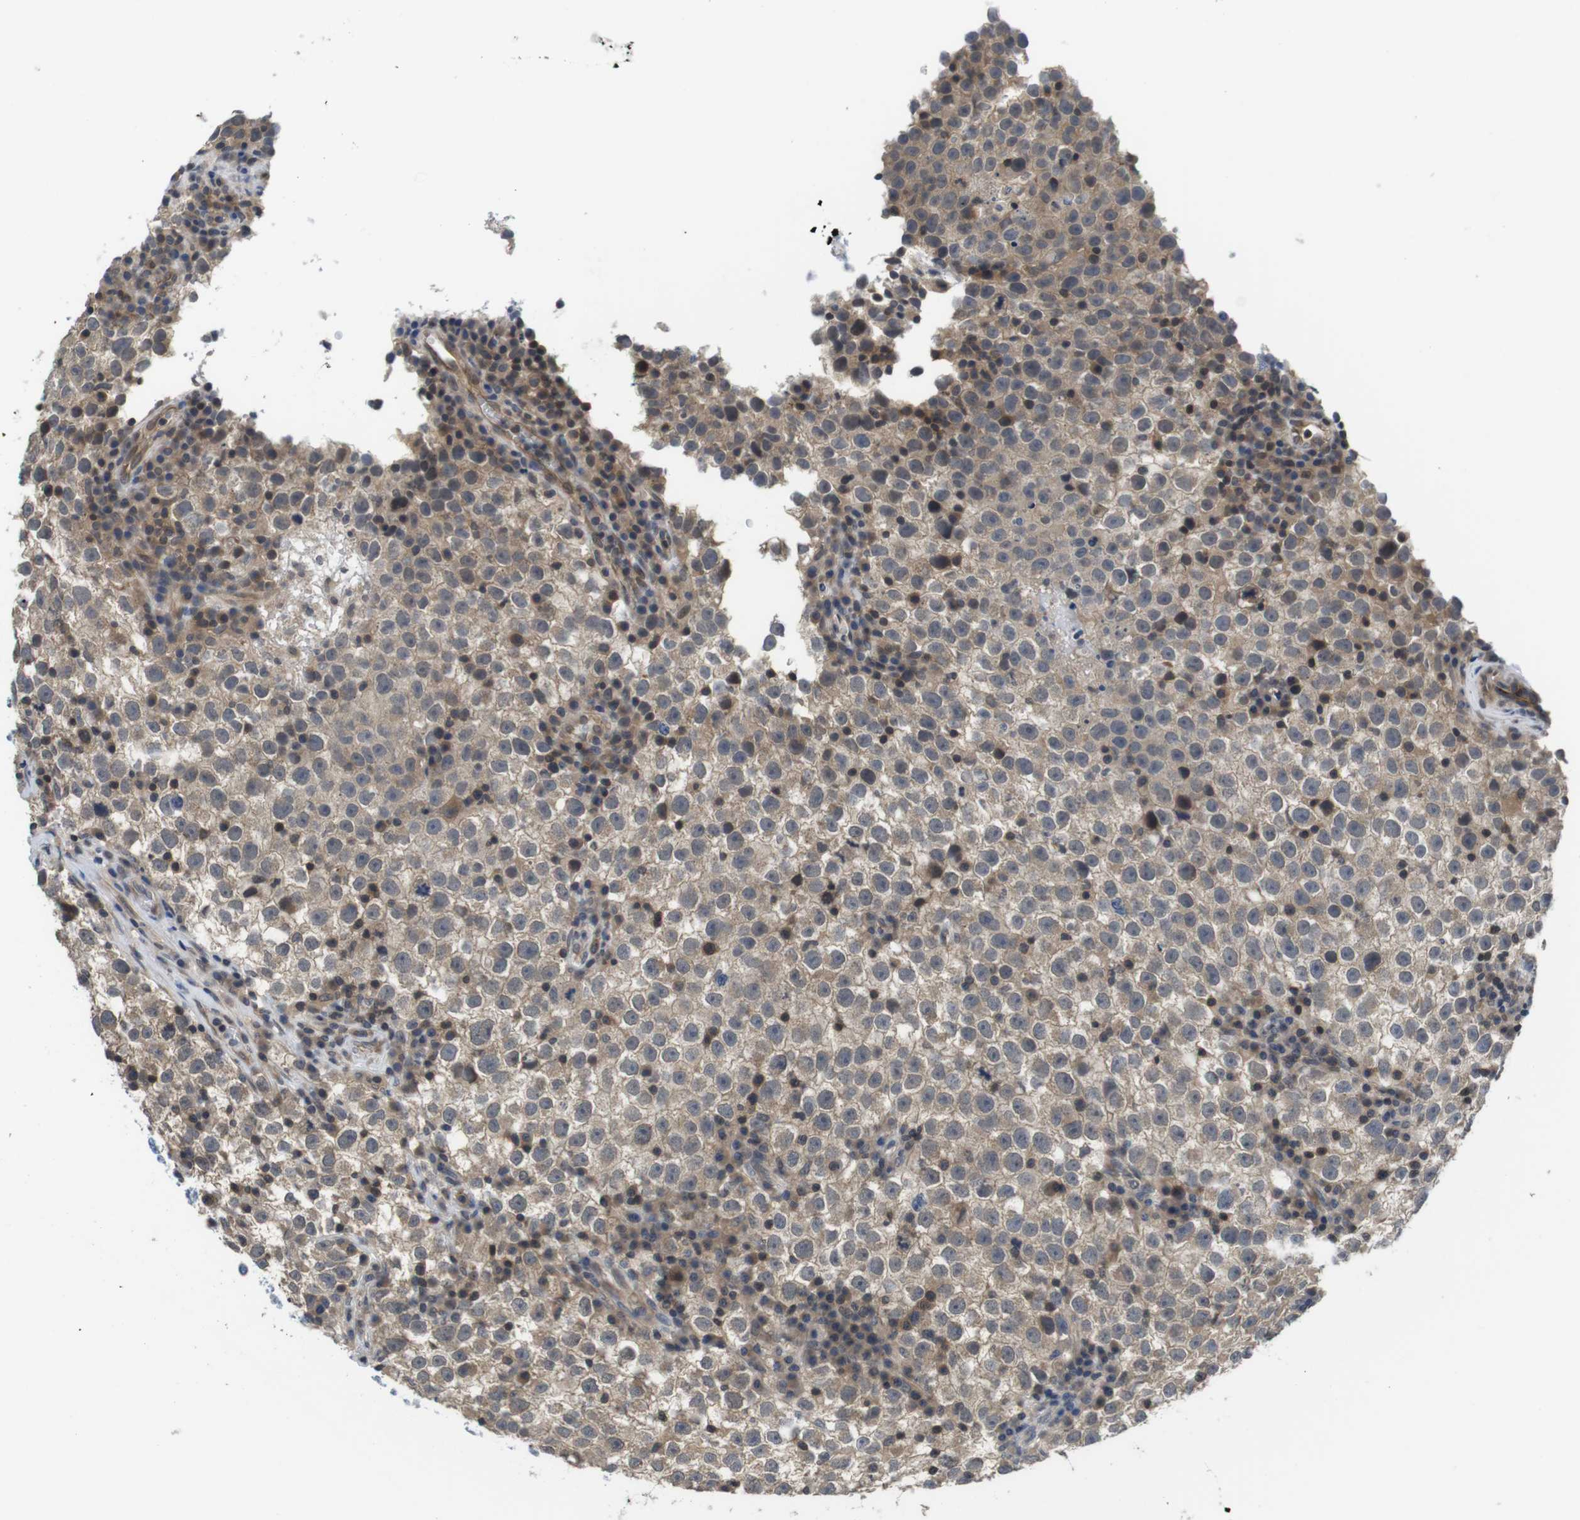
{"staining": {"intensity": "weak", "quantity": ">75%", "location": "cytoplasmic/membranous"}, "tissue": "testis cancer", "cell_type": "Tumor cells", "image_type": "cancer", "snomed": [{"axis": "morphology", "description": "Seminoma, NOS"}, {"axis": "topography", "description": "Testis"}], "caption": "Immunohistochemical staining of seminoma (testis) shows weak cytoplasmic/membranous protein expression in approximately >75% of tumor cells.", "gene": "FADD", "patient": {"sex": "male", "age": 22}}